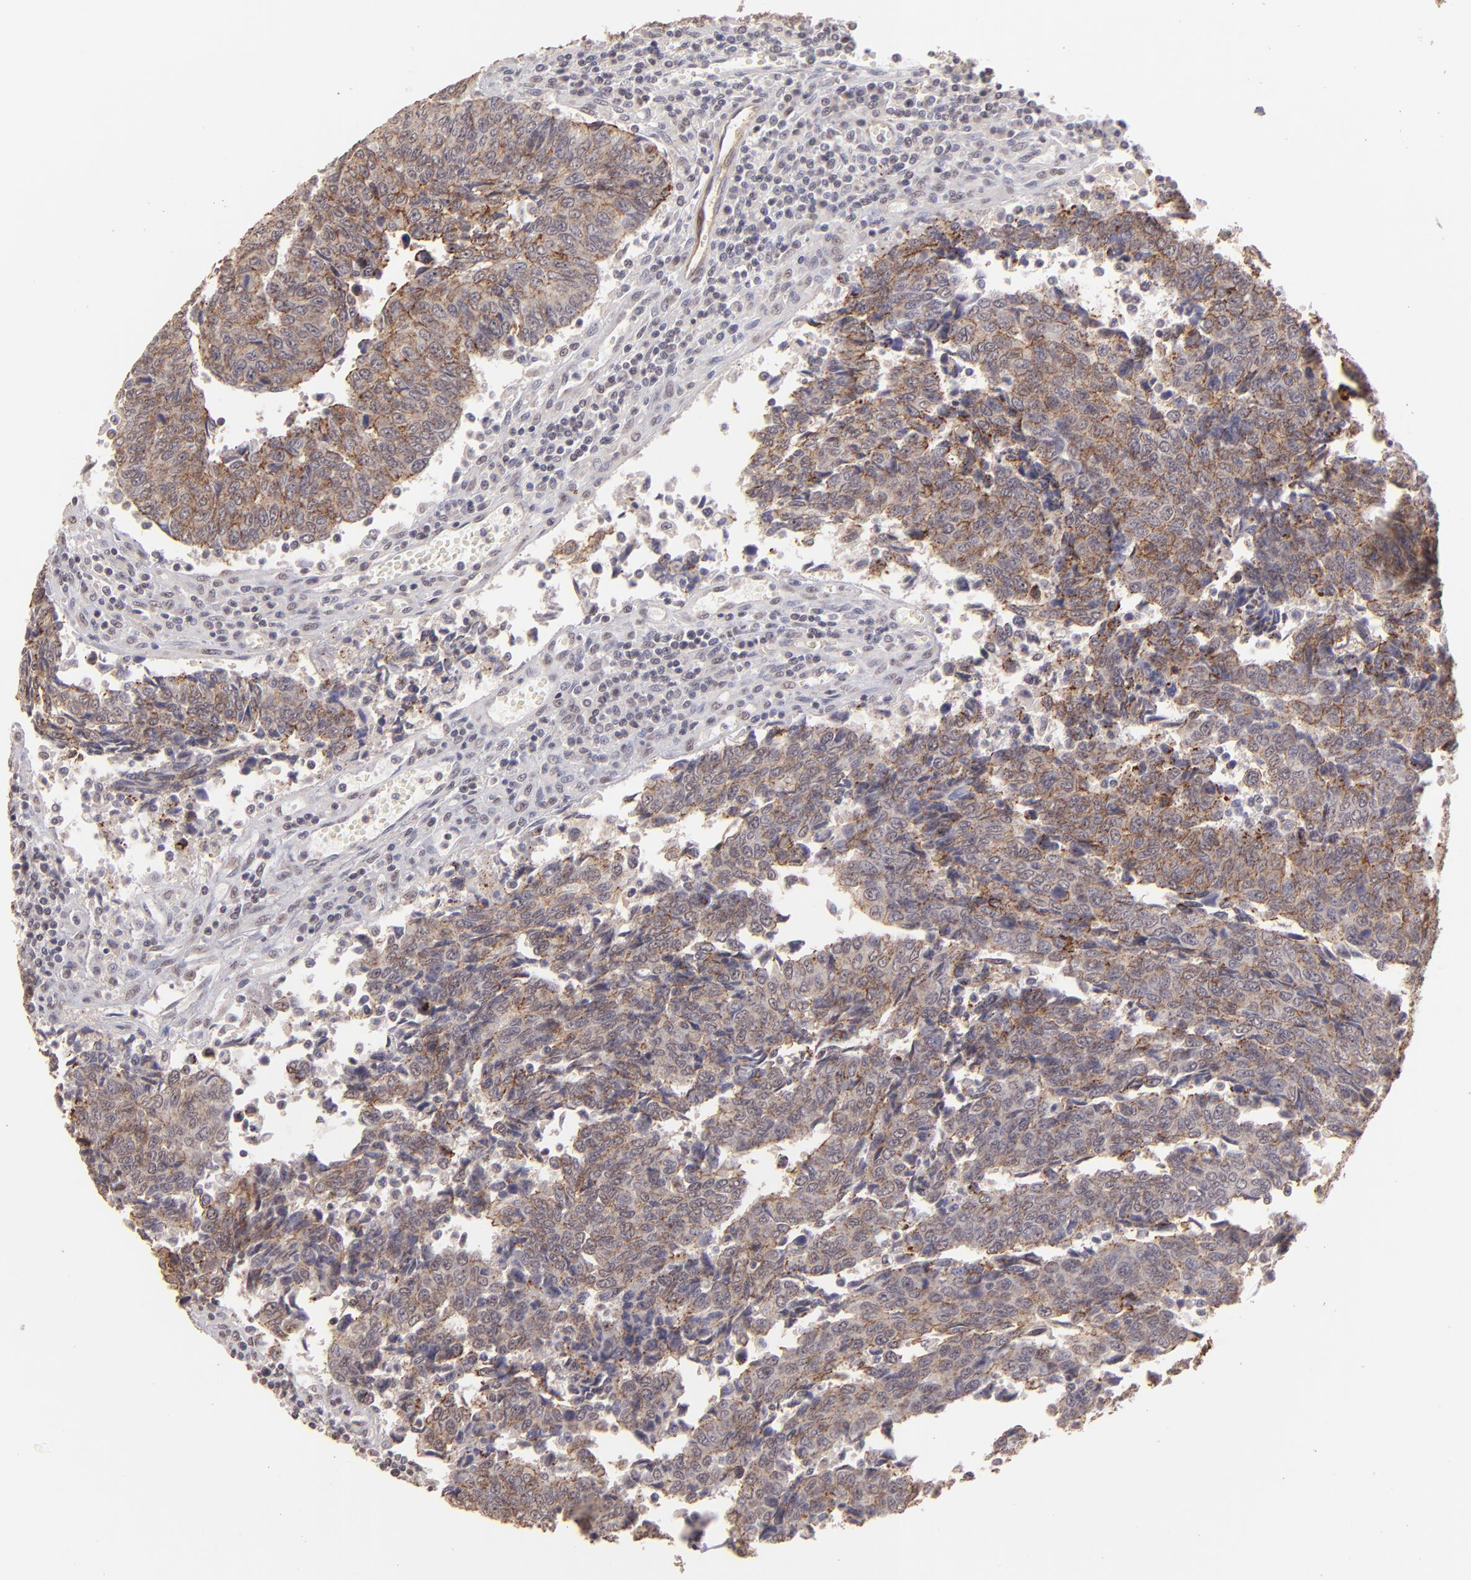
{"staining": {"intensity": "weak", "quantity": ">75%", "location": "cytoplasmic/membranous"}, "tissue": "urothelial cancer", "cell_type": "Tumor cells", "image_type": "cancer", "snomed": [{"axis": "morphology", "description": "Urothelial carcinoma, High grade"}, {"axis": "topography", "description": "Urinary bladder"}], "caption": "Weak cytoplasmic/membranous protein staining is identified in about >75% of tumor cells in urothelial carcinoma (high-grade).", "gene": "CLDN1", "patient": {"sex": "male", "age": 86}}